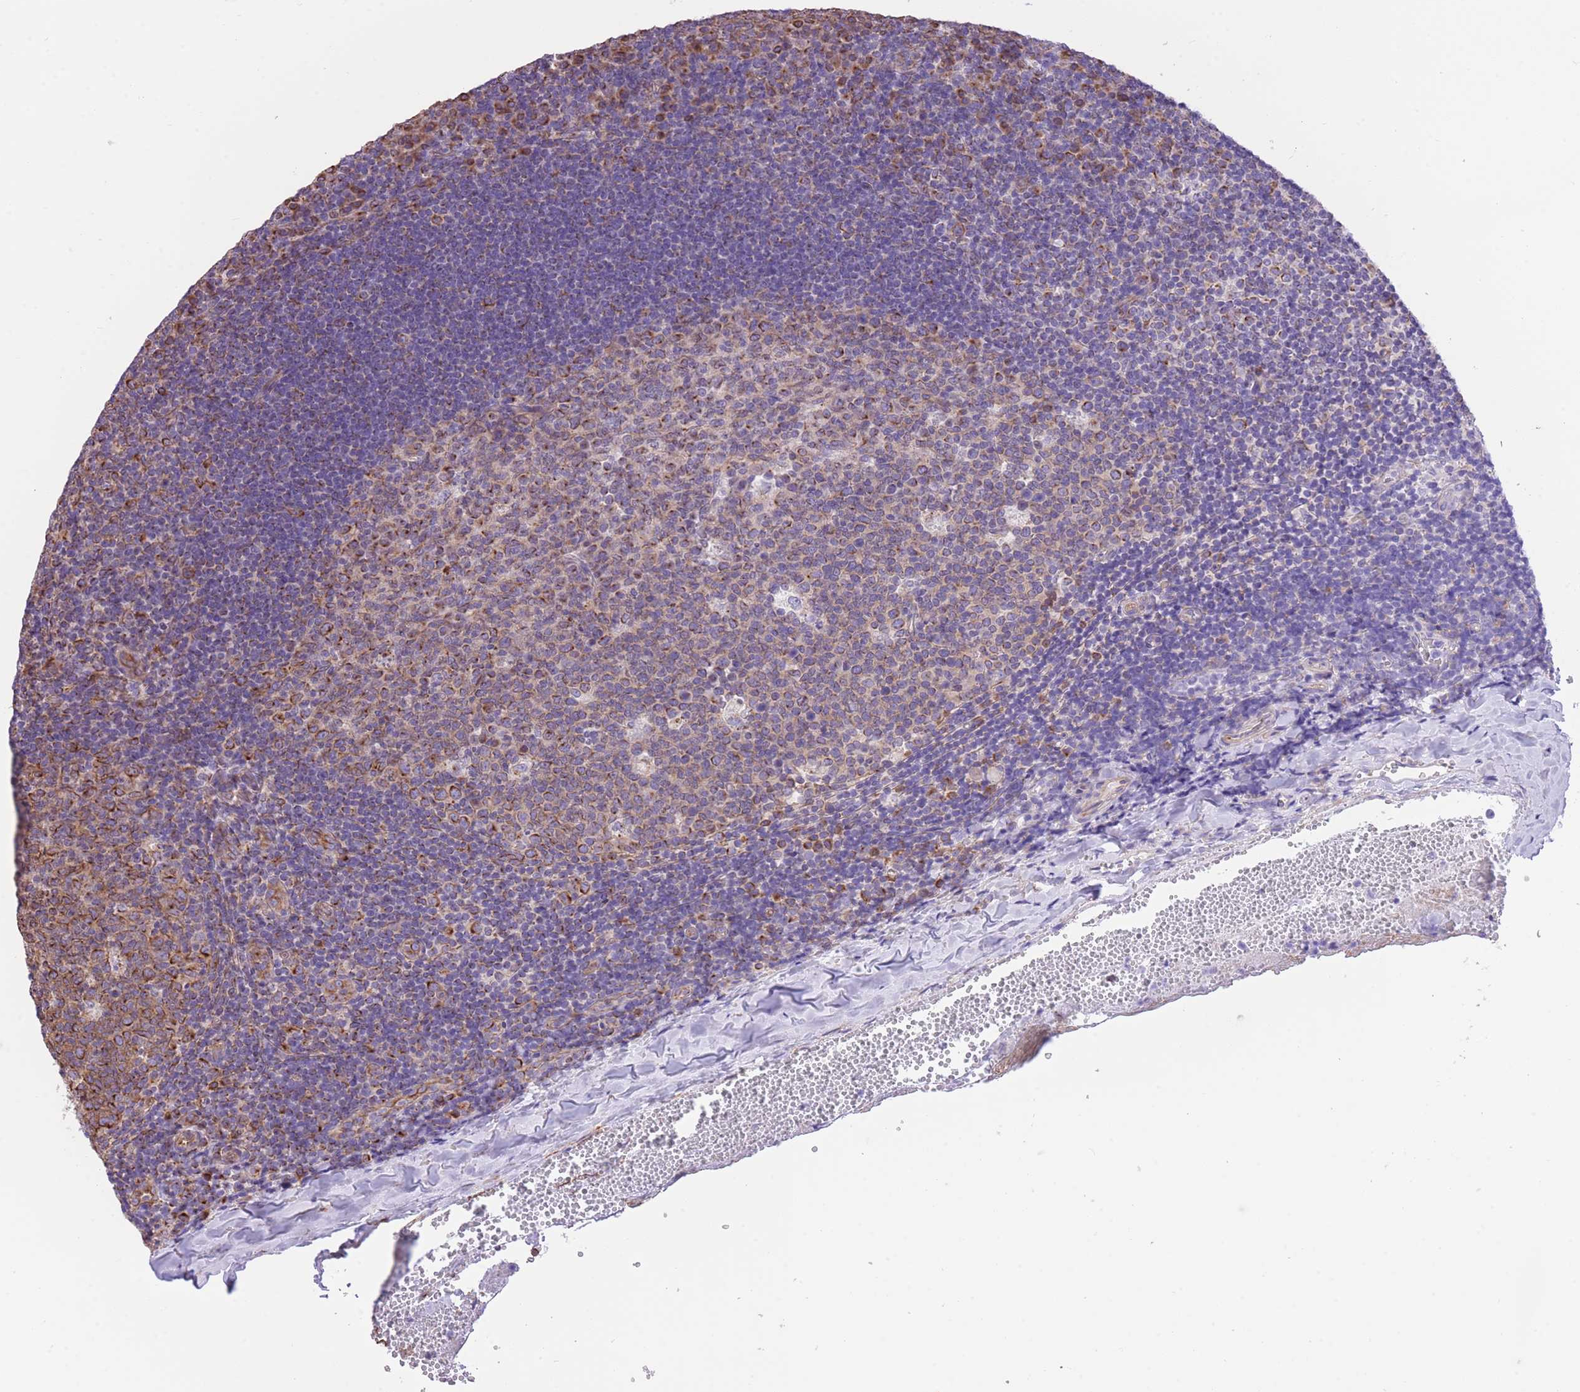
{"staining": {"intensity": "moderate", "quantity": "25%-75%", "location": "cytoplasmic/membranous"}, "tissue": "tonsil", "cell_type": "Germinal center cells", "image_type": "normal", "snomed": [{"axis": "morphology", "description": "Normal tissue, NOS"}, {"axis": "topography", "description": "Tonsil"}], "caption": "Immunohistochemistry histopathology image of normal tonsil: tonsil stained using immunohistochemistry shows medium levels of moderate protein expression localized specifically in the cytoplasmic/membranous of germinal center cells, appearing as a cytoplasmic/membranous brown color.", "gene": "RHOU", "patient": {"sex": "male", "age": 17}}